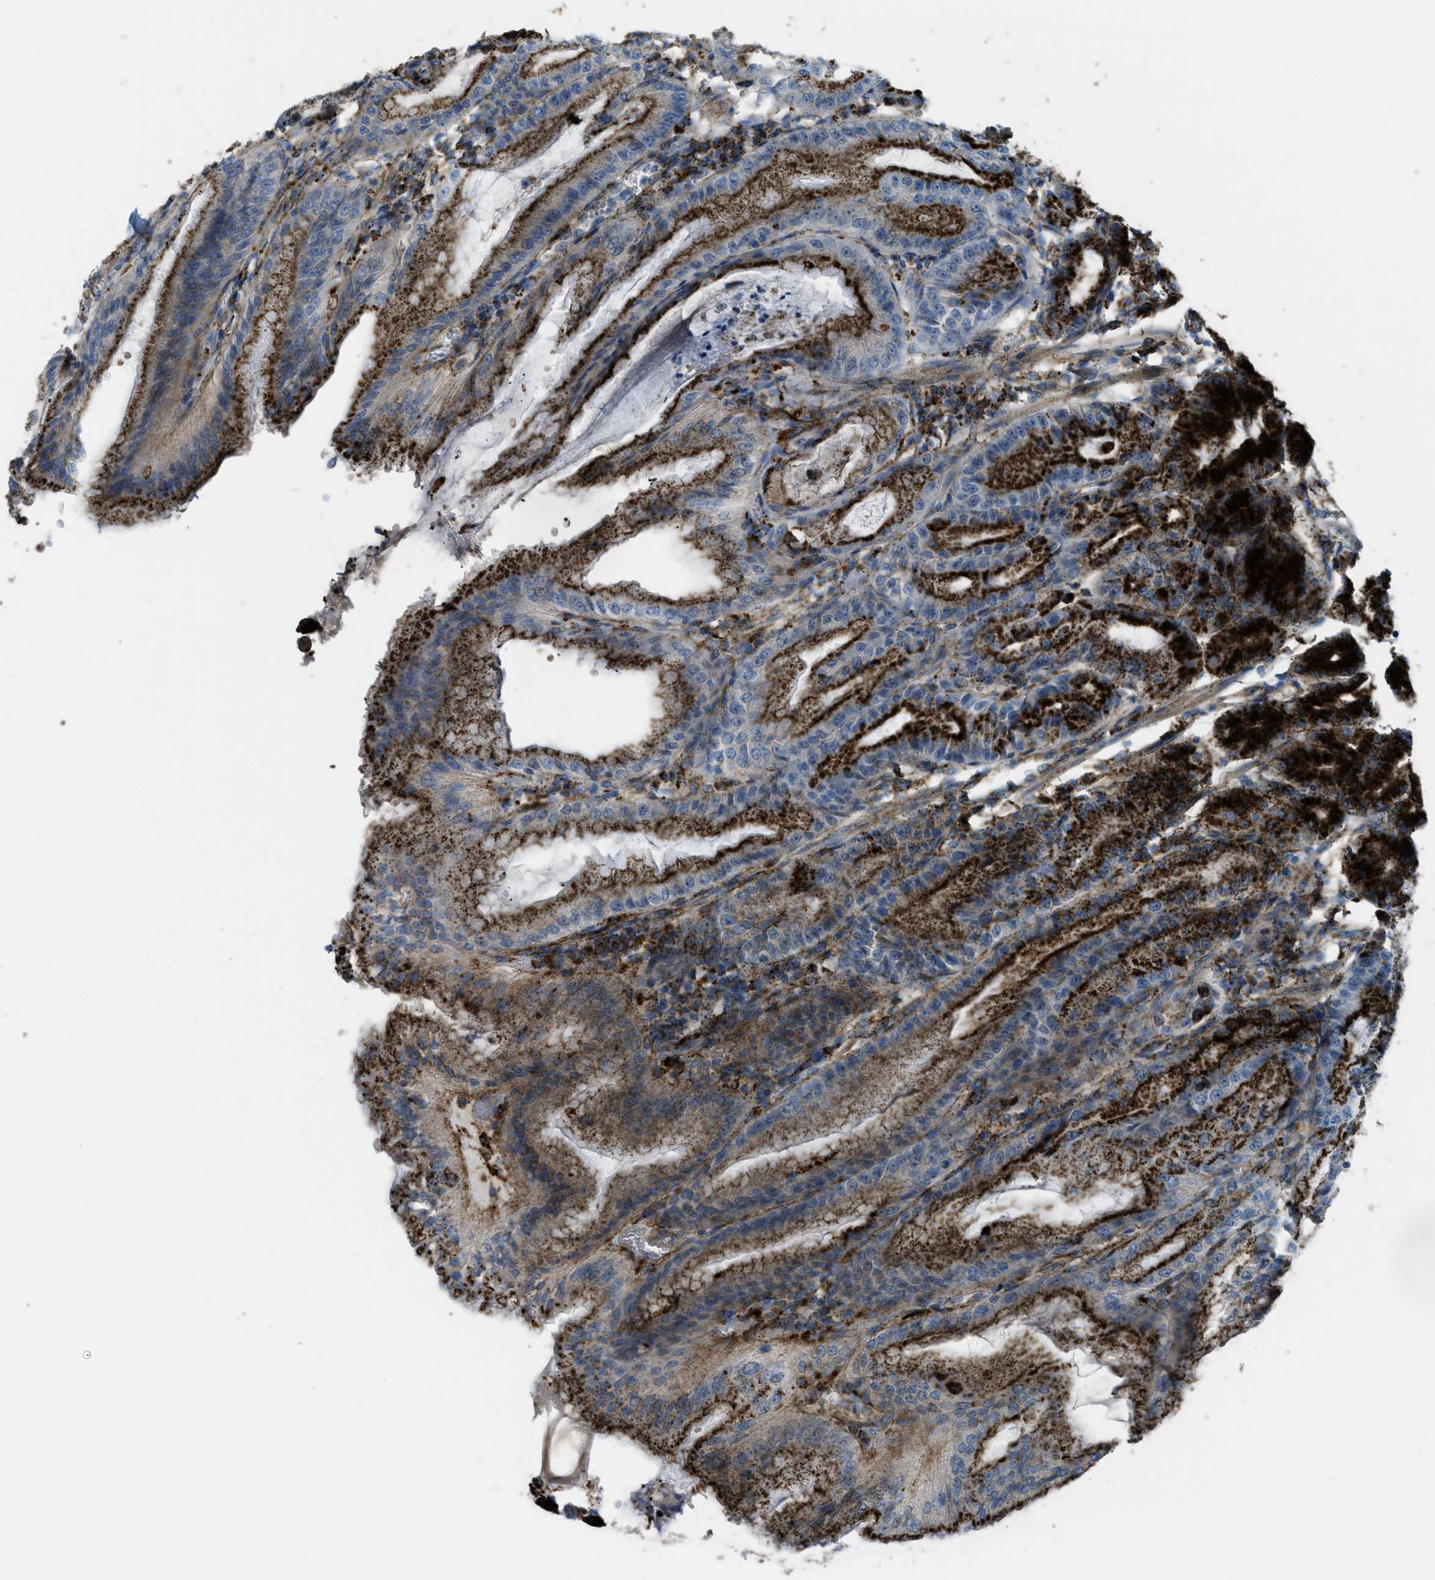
{"staining": {"intensity": "strong", "quantity": ">75%", "location": "cytoplasmic/membranous"}, "tissue": "stomach", "cell_type": "Glandular cells", "image_type": "normal", "snomed": [{"axis": "morphology", "description": "Normal tissue, NOS"}, {"axis": "topography", "description": "Stomach, lower"}], "caption": "Immunohistochemistry image of benign stomach: human stomach stained using immunohistochemistry (IHC) displays high levels of strong protein expression localized specifically in the cytoplasmic/membranous of glandular cells, appearing as a cytoplasmic/membranous brown color.", "gene": "SCARB2", "patient": {"sex": "male", "age": 71}}